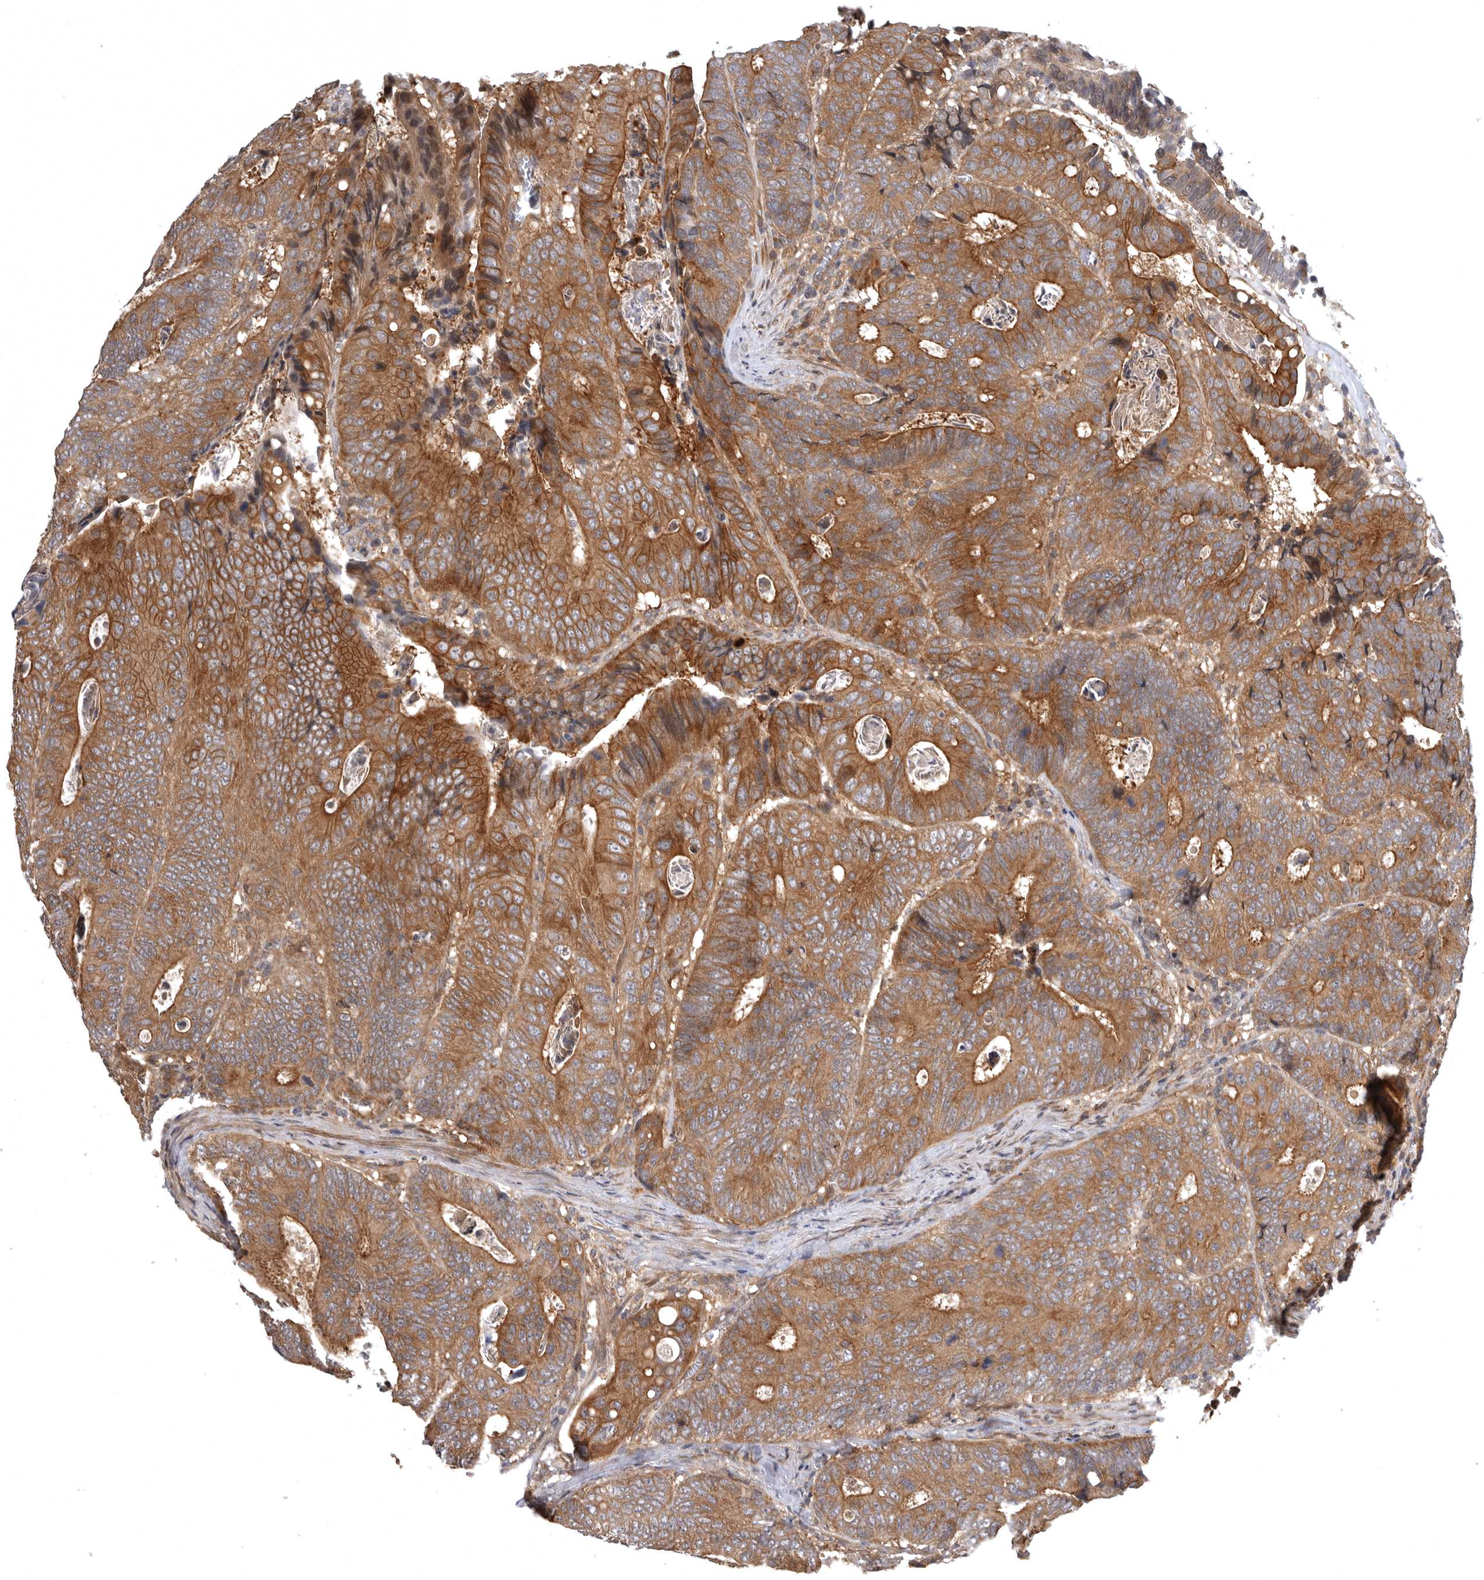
{"staining": {"intensity": "strong", "quantity": ">75%", "location": "cytoplasmic/membranous"}, "tissue": "colorectal cancer", "cell_type": "Tumor cells", "image_type": "cancer", "snomed": [{"axis": "morphology", "description": "Inflammation, NOS"}, {"axis": "morphology", "description": "Adenocarcinoma, NOS"}, {"axis": "topography", "description": "Colon"}], "caption": "Protein analysis of colorectal adenocarcinoma tissue displays strong cytoplasmic/membranous positivity in approximately >75% of tumor cells.", "gene": "CUEDC1", "patient": {"sex": "male", "age": 72}}